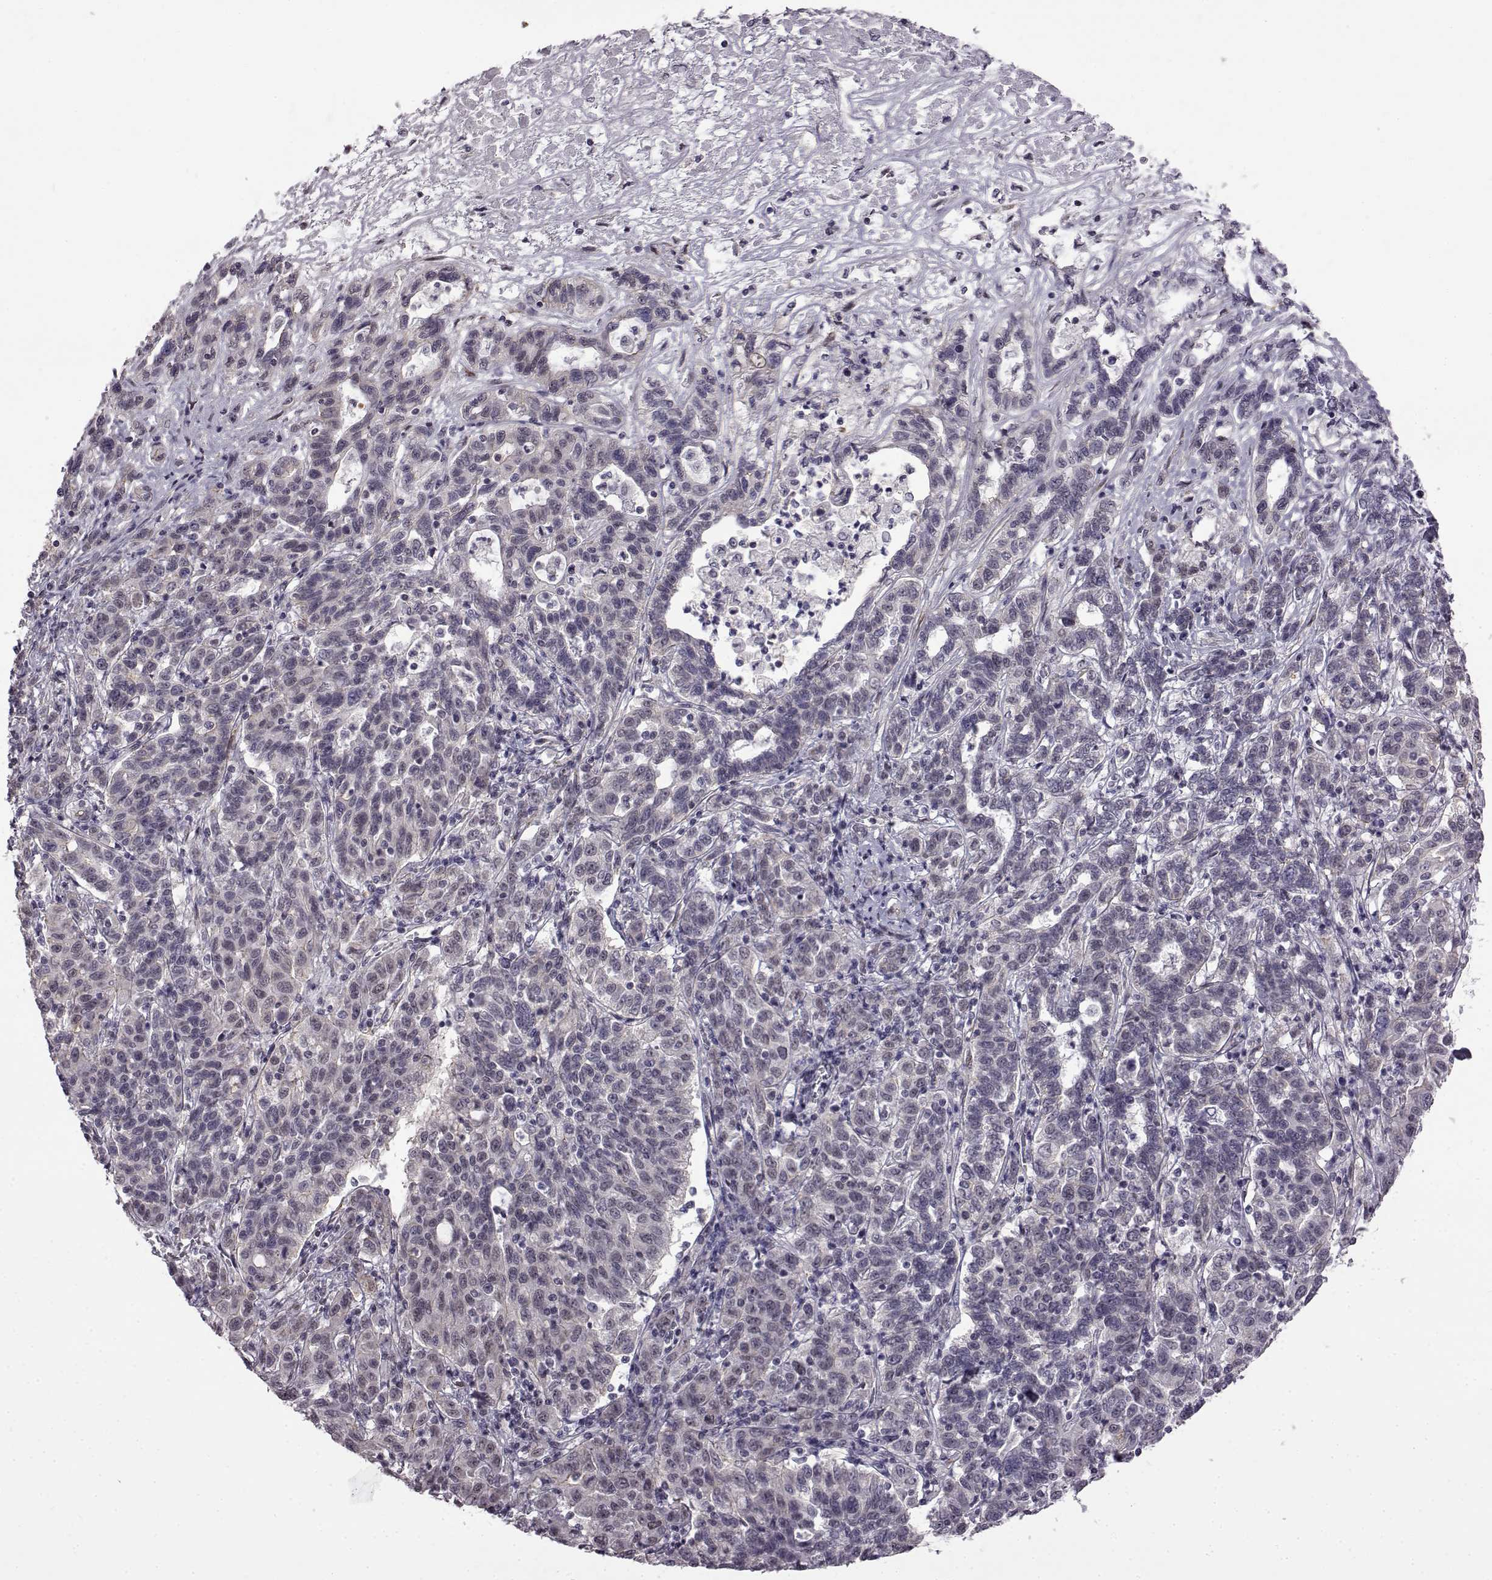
{"staining": {"intensity": "negative", "quantity": "none", "location": "none"}, "tissue": "liver cancer", "cell_type": "Tumor cells", "image_type": "cancer", "snomed": [{"axis": "morphology", "description": "Adenocarcinoma, NOS"}, {"axis": "morphology", "description": "Cholangiocarcinoma"}, {"axis": "topography", "description": "Liver"}], "caption": "The immunohistochemistry (IHC) image has no significant positivity in tumor cells of liver cancer (cholangiocarcinoma) tissue.", "gene": "SYNPO2", "patient": {"sex": "male", "age": 64}}